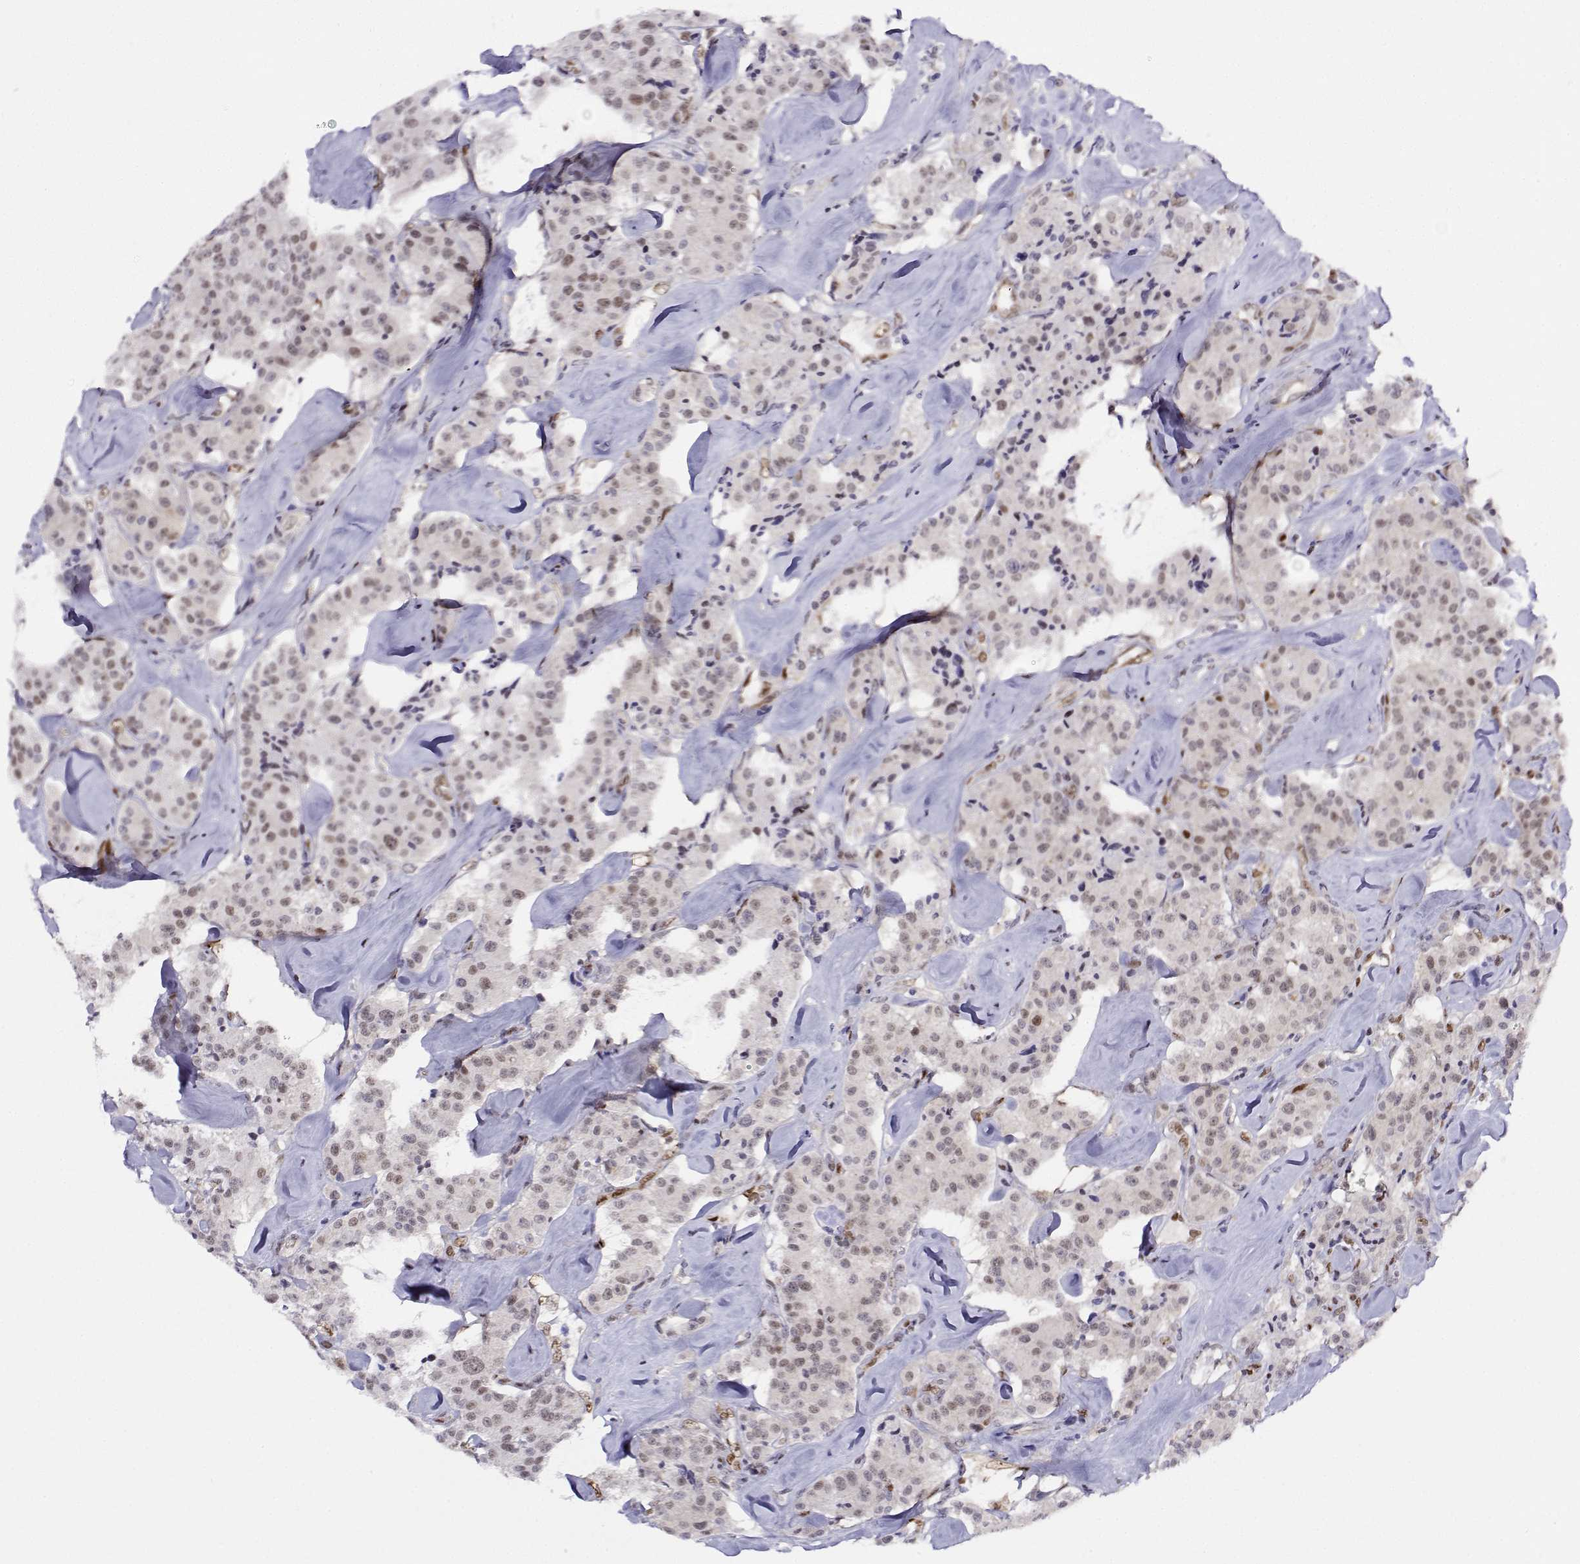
{"staining": {"intensity": "negative", "quantity": "none", "location": "none"}, "tissue": "carcinoid", "cell_type": "Tumor cells", "image_type": "cancer", "snomed": [{"axis": "morphology", "description": "Carcinoid, malignant, NOS"}, {"axis": "topography", "description": "Pancreas"}], "caption": "This histopathology image is of carcinoid stained with immunohistochemistry (IHC) to label a protein in brown with the nuclei are counter-stained blue. There is no expression in tumor cells. (Immunohistochemistry (ihc), brightfield microscopy, high magnification).", "gene": "ERF", "patient": {"sex": "male", "age": 41}}